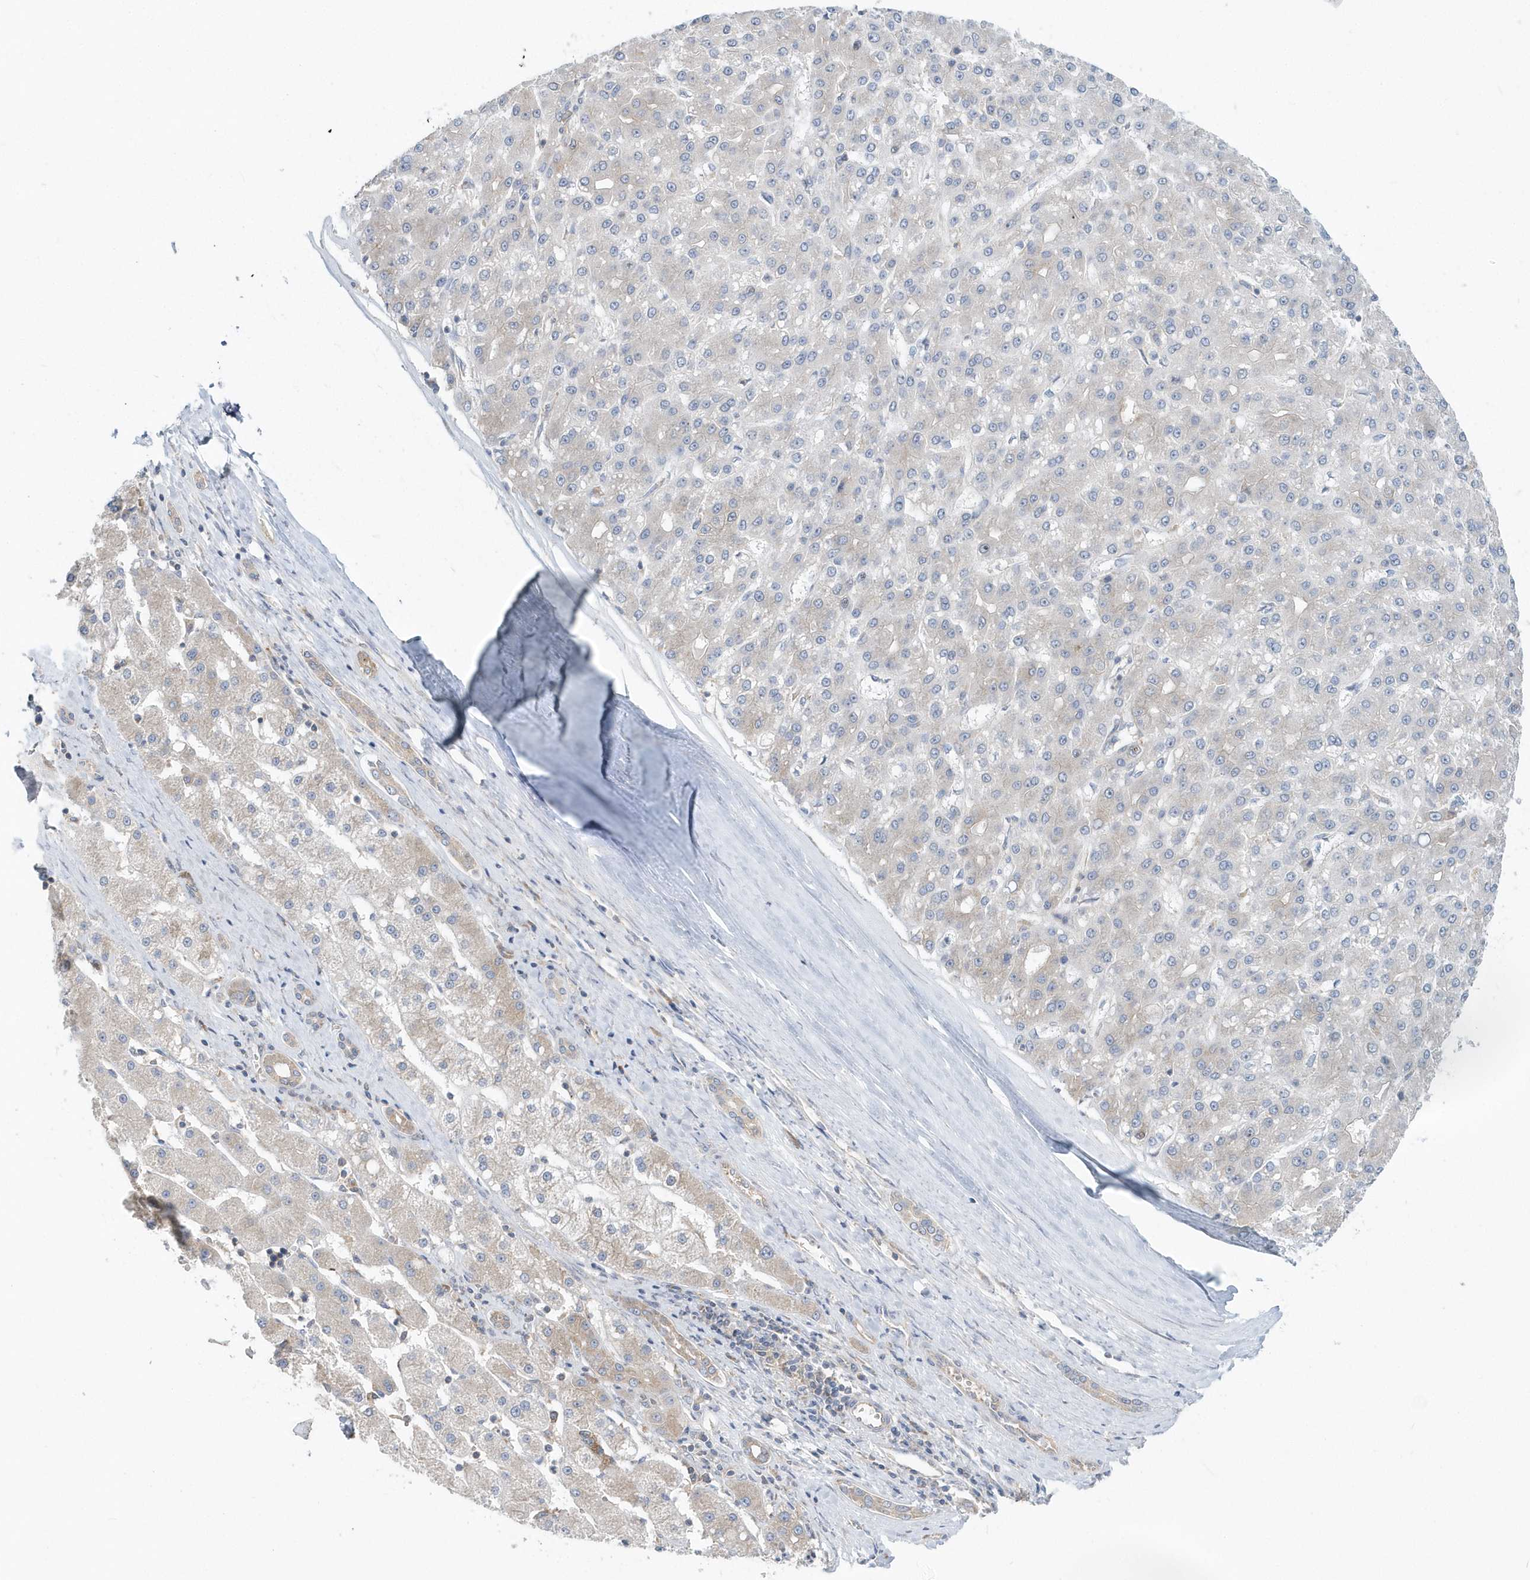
{"staining": {"intensity": "negative", "quantity": "none", "location": "none"}, "tissue": "liver cancer", "cell_type": "Tumor cells", "image_type": "cancer", "snomed": [{"axis": "morphology", "description": "Carcinoma, Hepatocellular, NOS"}, {"axis": "topography", "description": "Liver"}], "caption": "DAB immunohistochemical staining of human liver cancer (hepatocellular carcinoma) exhibits no significant positivity in tumor cells.", "gene": "EIF3C", "patient": {"sex": "male", "age": 67}}